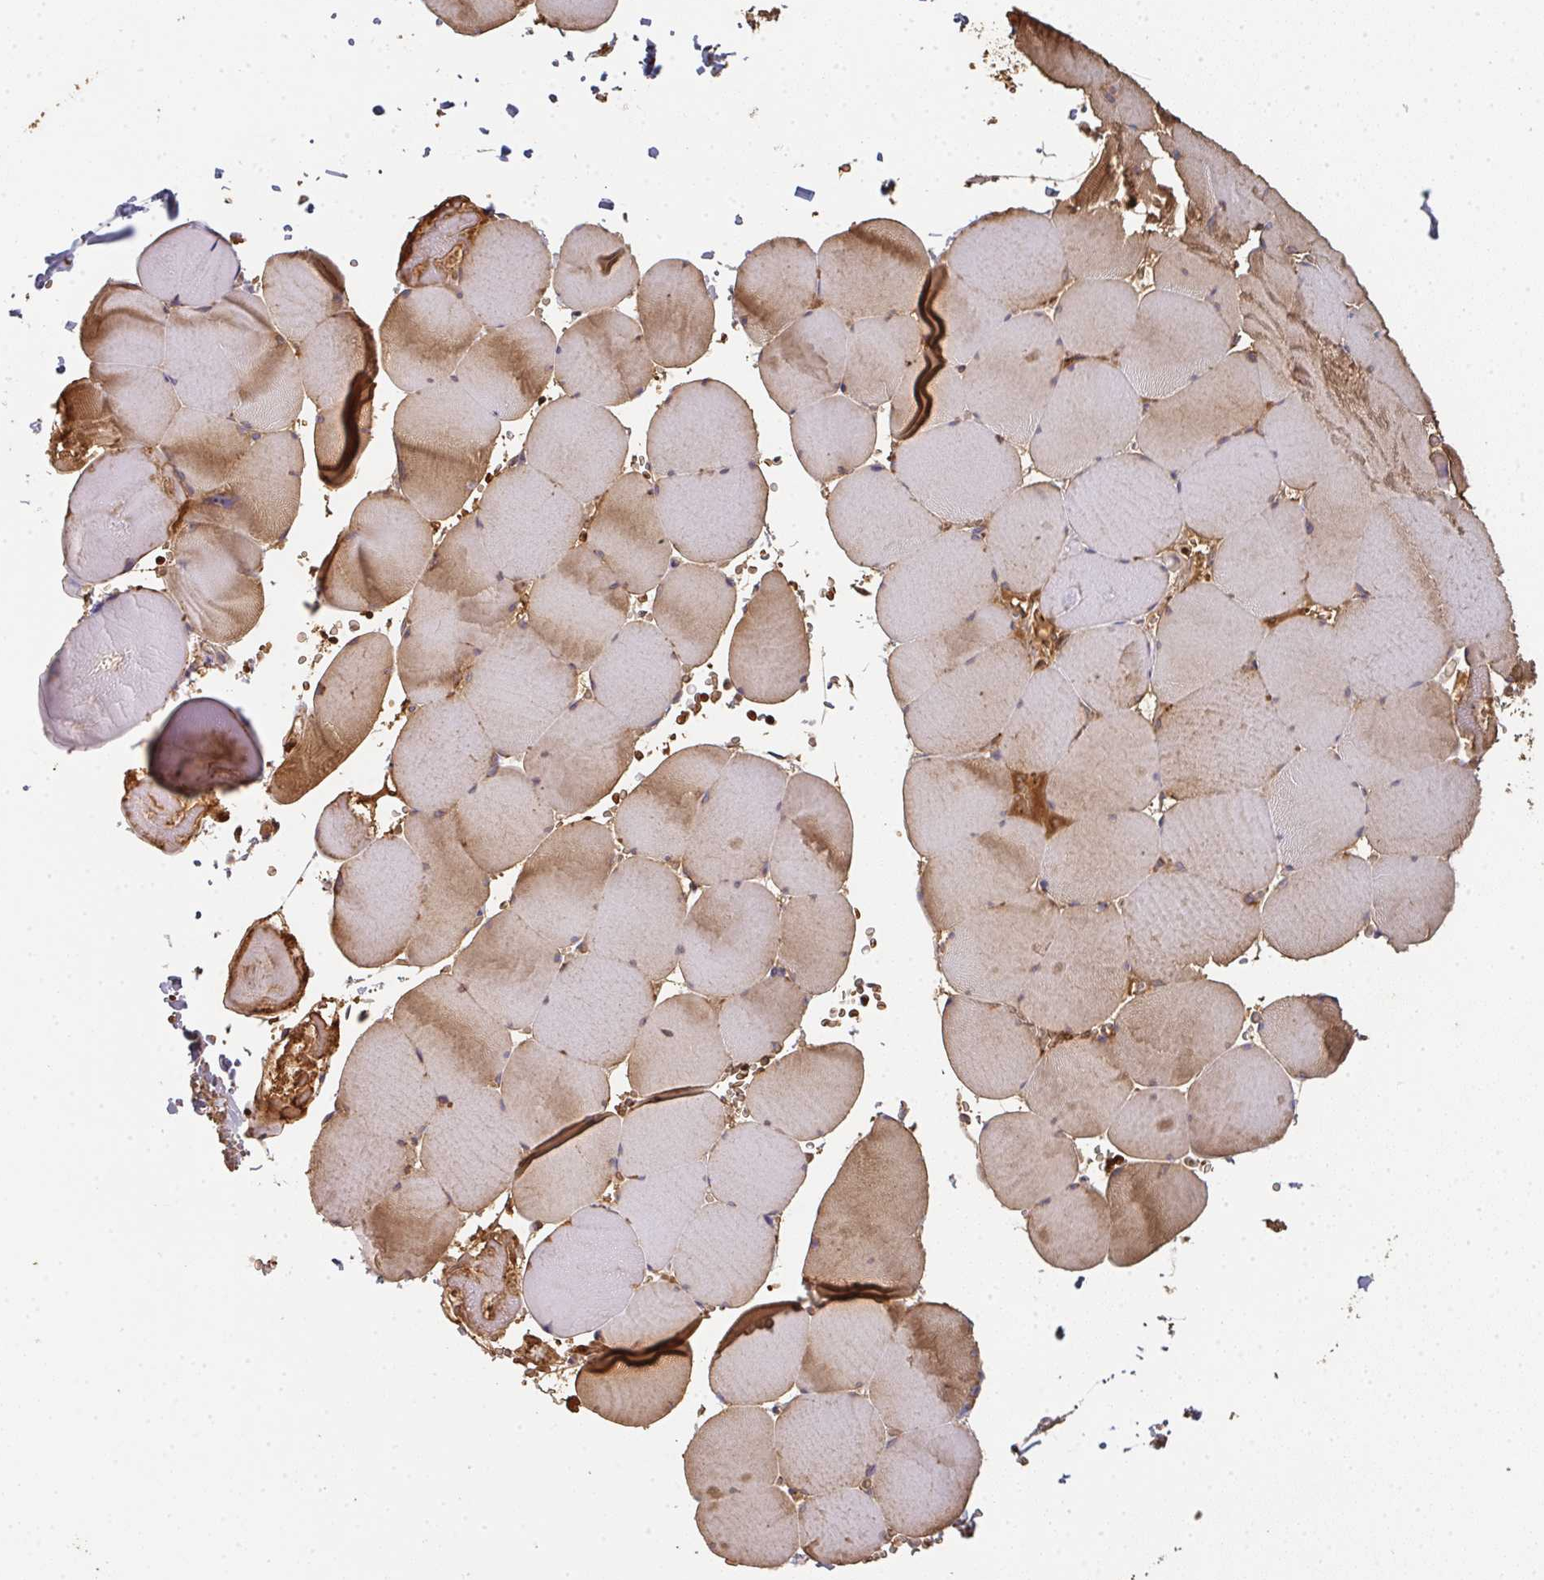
{"staining": {"intensity": "moderate", "quantity": "25%-75%", "location": "cytoplasmic/membranous"}, "tissue": "skeletal muscle", "cell_type": "Myocytes", "image_type": "normal", "snomed": [{"axis": "morphology", "description": "Normal tissue, NOS"}, {"axis": "topography", "description": "Skeletal muscle"}, {"axis": "topography", "description": "Head-Neck"}], "caption": "About 25%-75% of myocytes in normal skeletal muscle demonstrate moderate cytoplasmic/membranous protein positivity as visualized by brown immunohistochemical staining.", "gene": "POLG", "patient": {"sex": "male", "age": 66}}